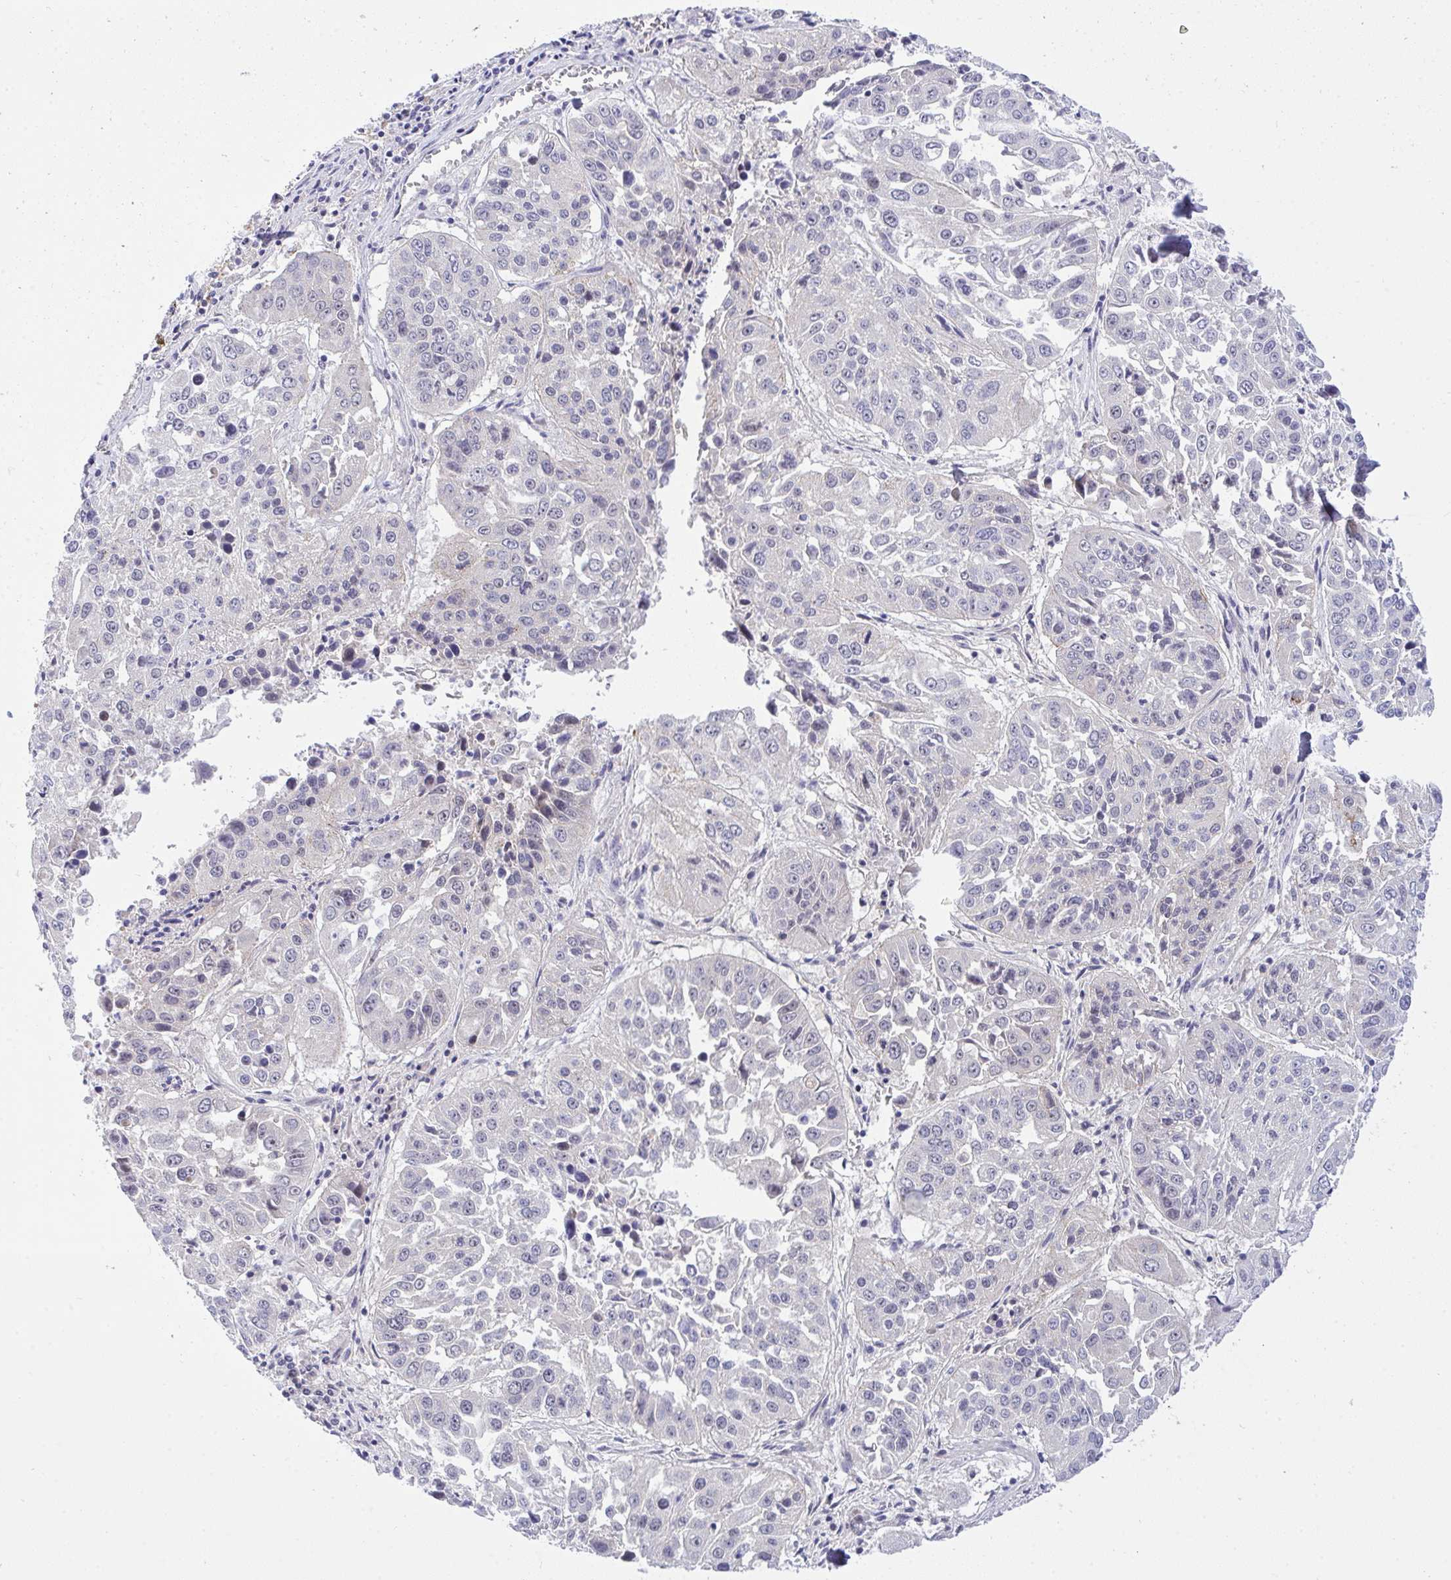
{"staining": {"intensity": "negative", "quantity": "none", "location": "none"}, "tissue": "lung cancer", "cell_type": "Tumor cells", "image_type": "cancer", "snomed": [{"axis": "morphology", "description": "Squamous cell carcinoma, NOS"}, {"axis": "topography", "description": "Lung"}], "caption": "Immunohistochemistry histopathology image of human squamous cell carcinoma (lung) stained for a protein (brown), which demonstrates no expression in tumor cells. (Brightfield microscopy of DAB (3,3'-diaminobenzidine) immunohistochemistry at high magnification).", "gene": "HOXD12", "patient": {"sex": "female", "age": 61}}